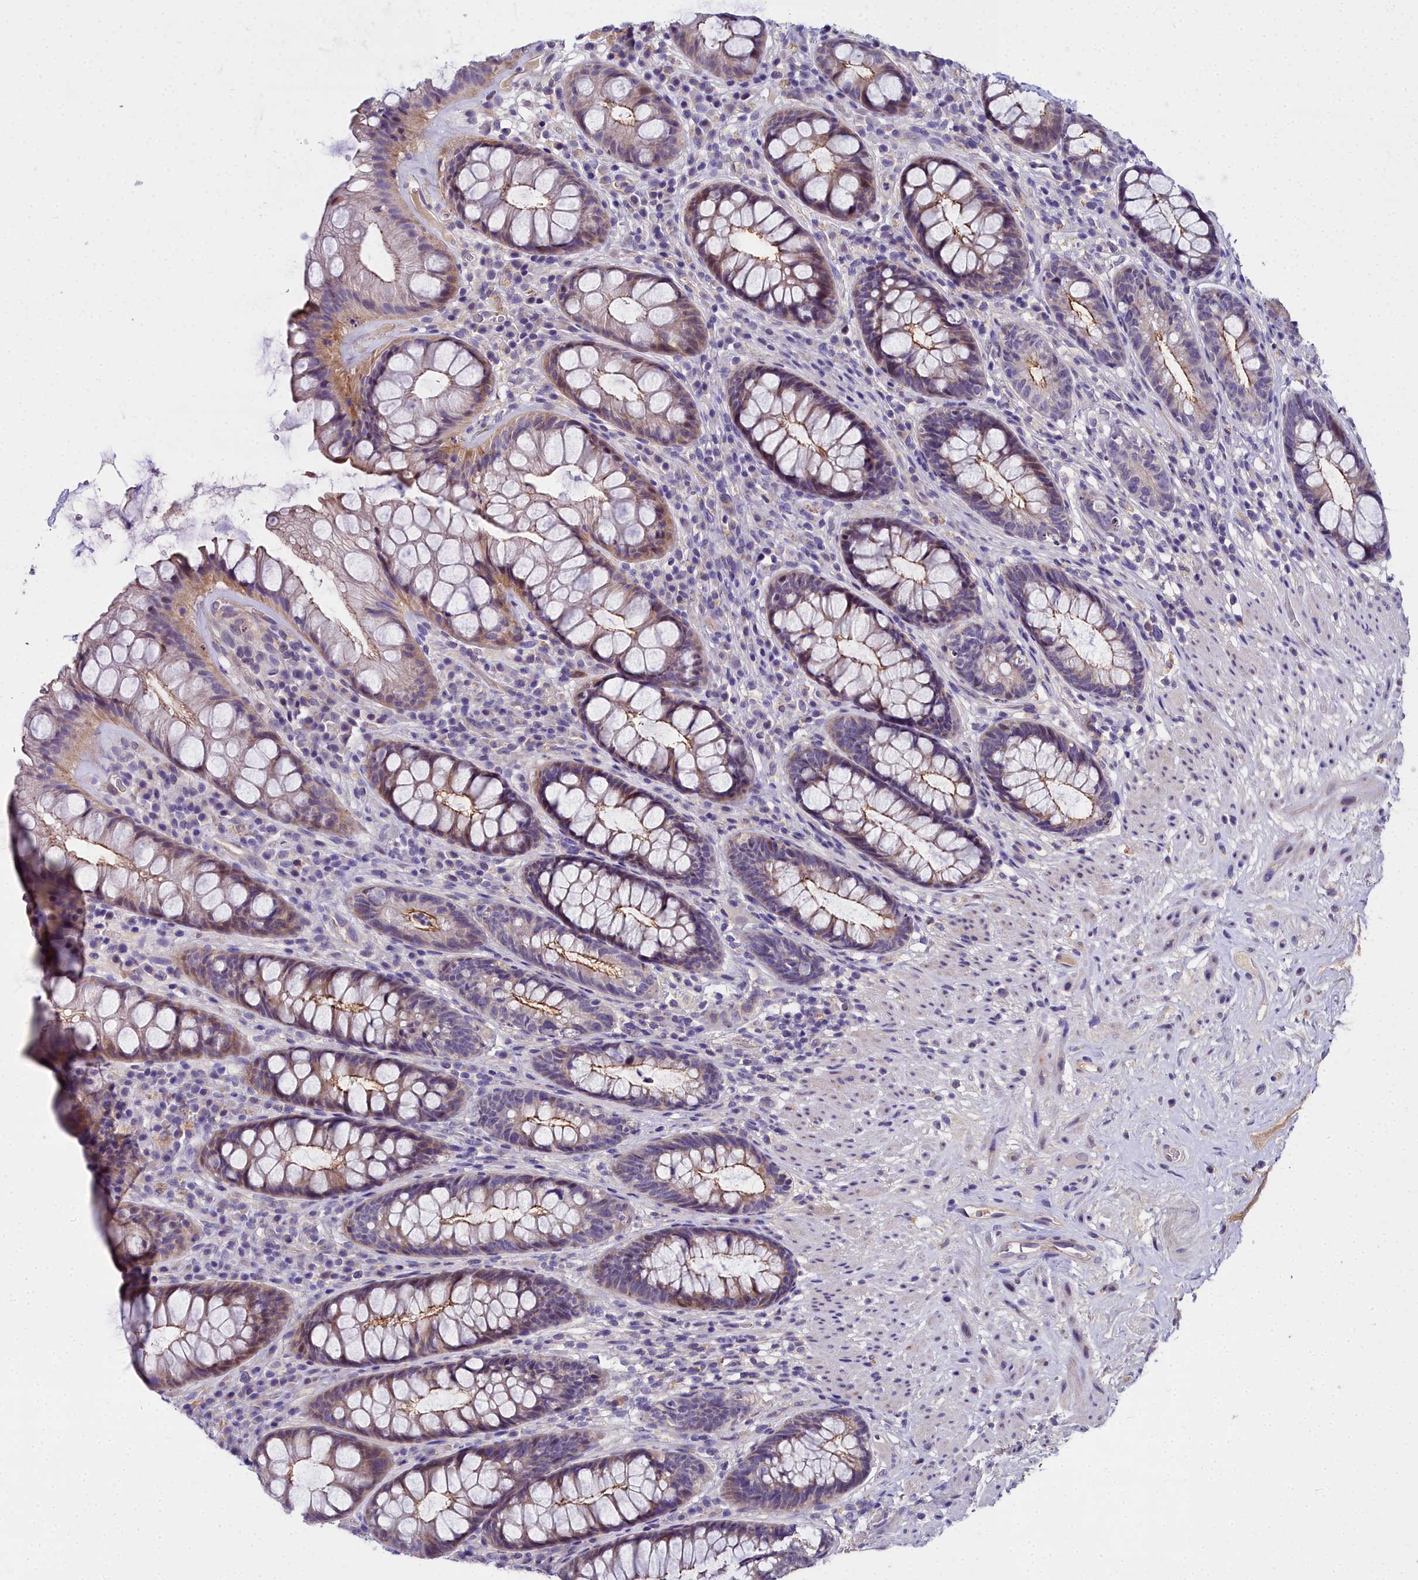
{"staining": {"intensity": "moderate", "quantity": "25%-75%", "location": "cytoplasmic/membranous"}, "tissue": "rectum", "cell_type": "Glandular cells", "image_type": "normal", "snomed": [{"axis": "morphology", "description": "Normal tissue, NOS"}, {"axis": "topography", "description": "Rectum"}], "caption": "Rectum stained with DAB (3,3'-diaminobenzidine) immunohistochemistry shows medium levels of moderate cytoplasmic/membranous positivity in approximately 25%-75% of glandular cells.", "gene": "NT5M", "patient": {"sex": "male", "age": 74}}